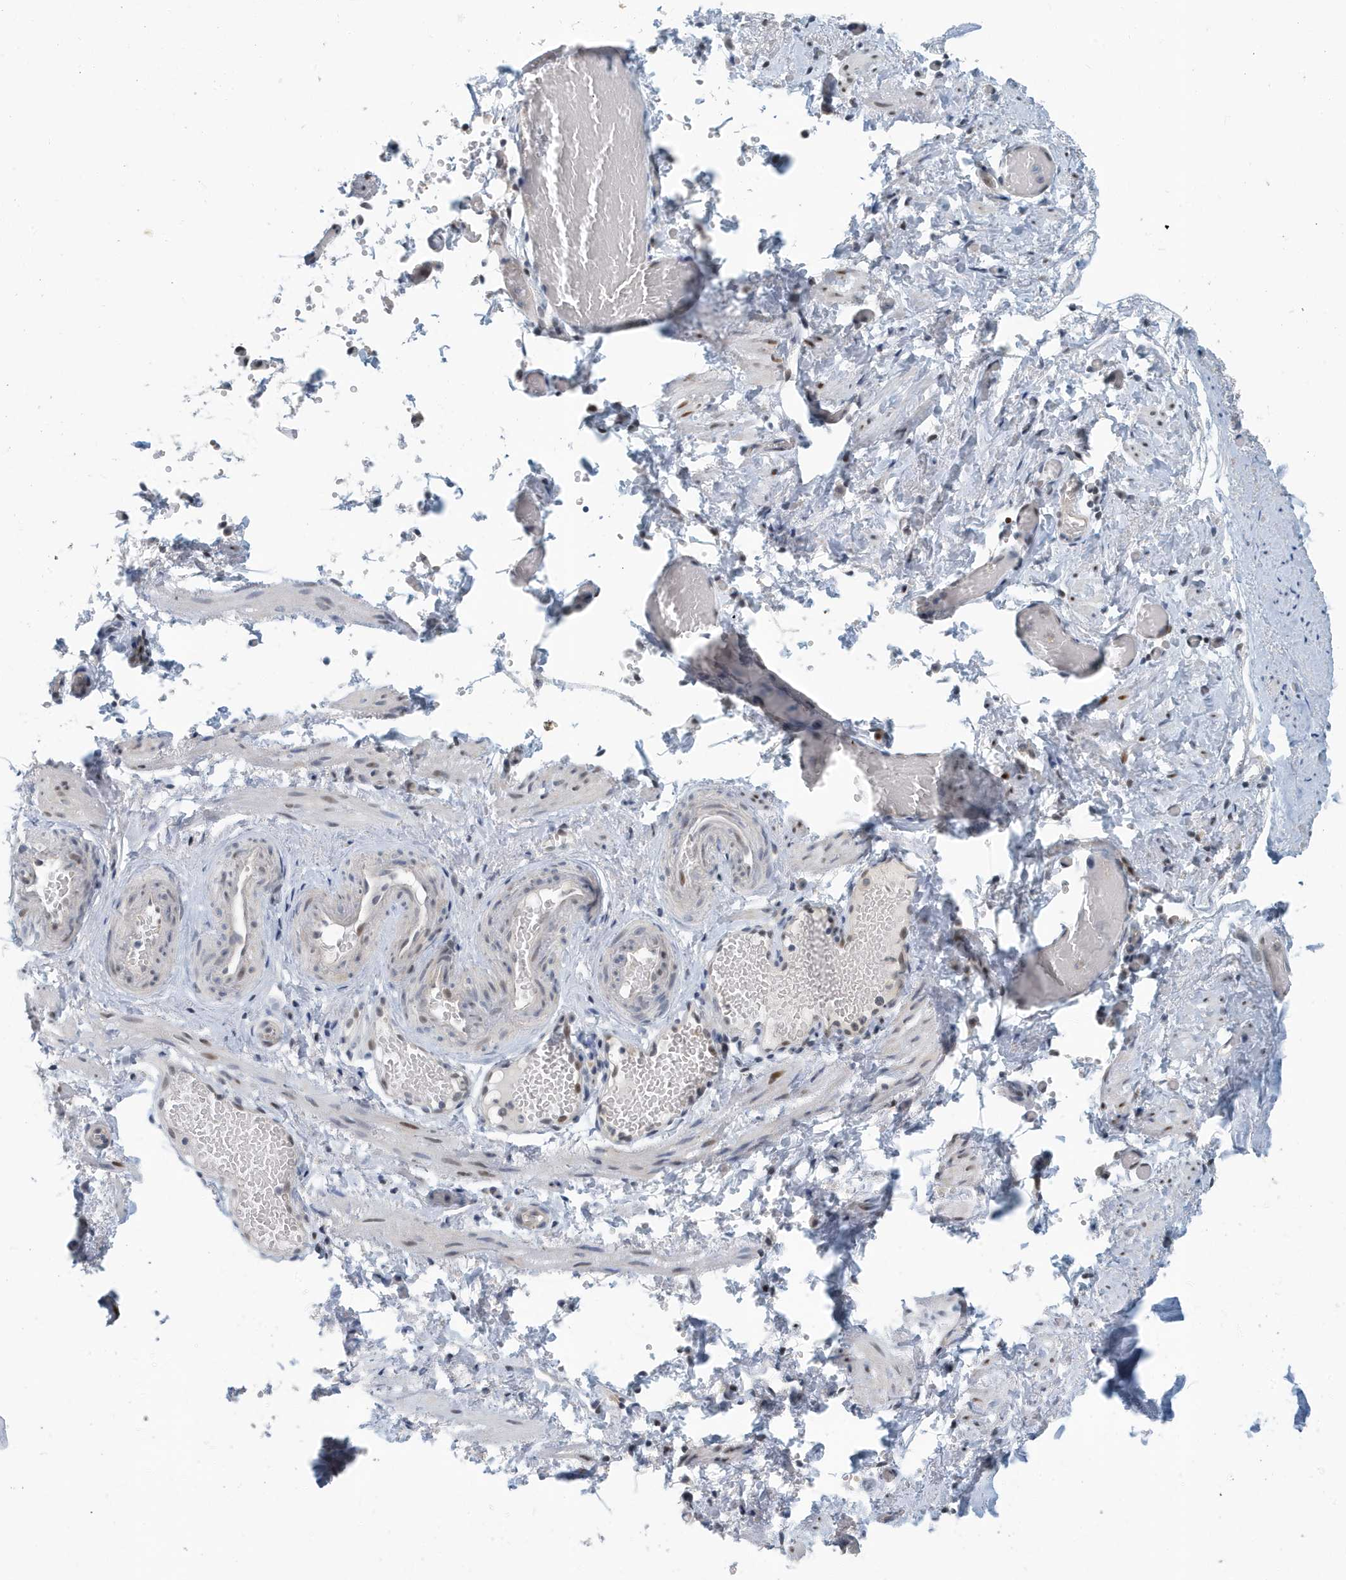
{"staining": {"intensity": "negative", "quantity": "none", "location": "none"}, "tissue": "adipose tissue", "cell_type": "Adipocytes", "image_type": "normal", "snomed": [{"axis": "morphology", "description": "Normal tissue, NOS"}, {"axis": "topography", "description": "Smooth muscle"}, {"axis": "topography", "description": "Peripheral nerve tissue"}], "caption": "Immunohistochemistry (IHC) of unremarkable human adipose tissue displays no positivity in adipocytes. (DAB (3,3'-diaminobenzidine) immunohistochemistry, high magnification).", "gene": "KIF15", "patient": {"sex": "female", "age": 39}}